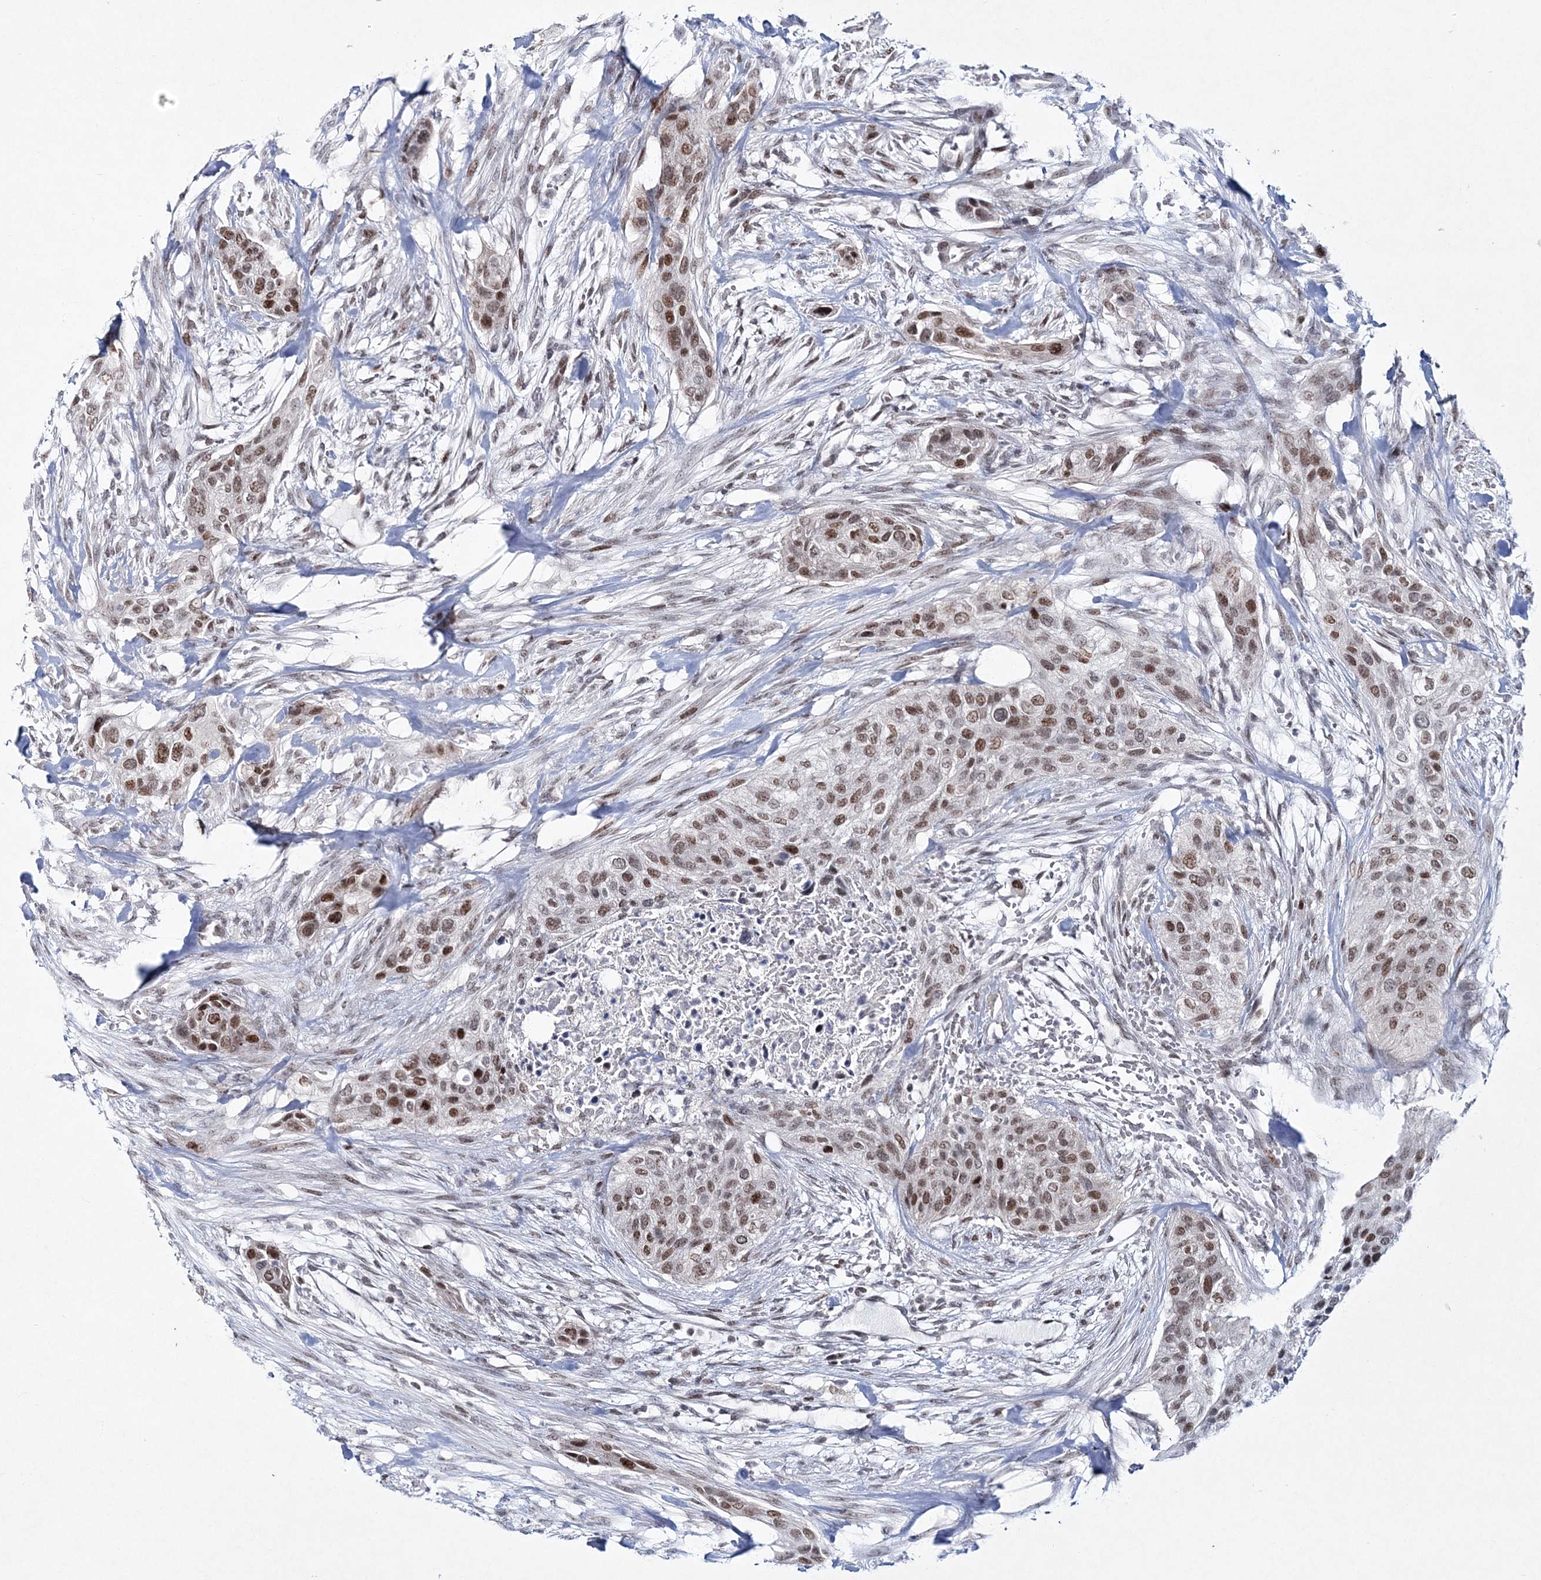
{"staining": {"intensity": "moderate", "quantity": ">75%", "location": "nuclear"}, "tissue": "urothelial cancer", "cell_type": "Tumor cells", "image_type": "cancer", "snomed": [{"axis": "morphology", "description": "Urothelial carcinoma, High grade"}, {"axis": "topography", "description": "Urinary bladder"}], "caption": "Immunohistochemistry image of urothelial cancer stained for a protein (brown), which demonstrates medium levels of moderate nuclear staining in approximately >75% of tumor cells.", "gene": "LRRFIP2", "patient": {"sex": "male", "age": 35}}